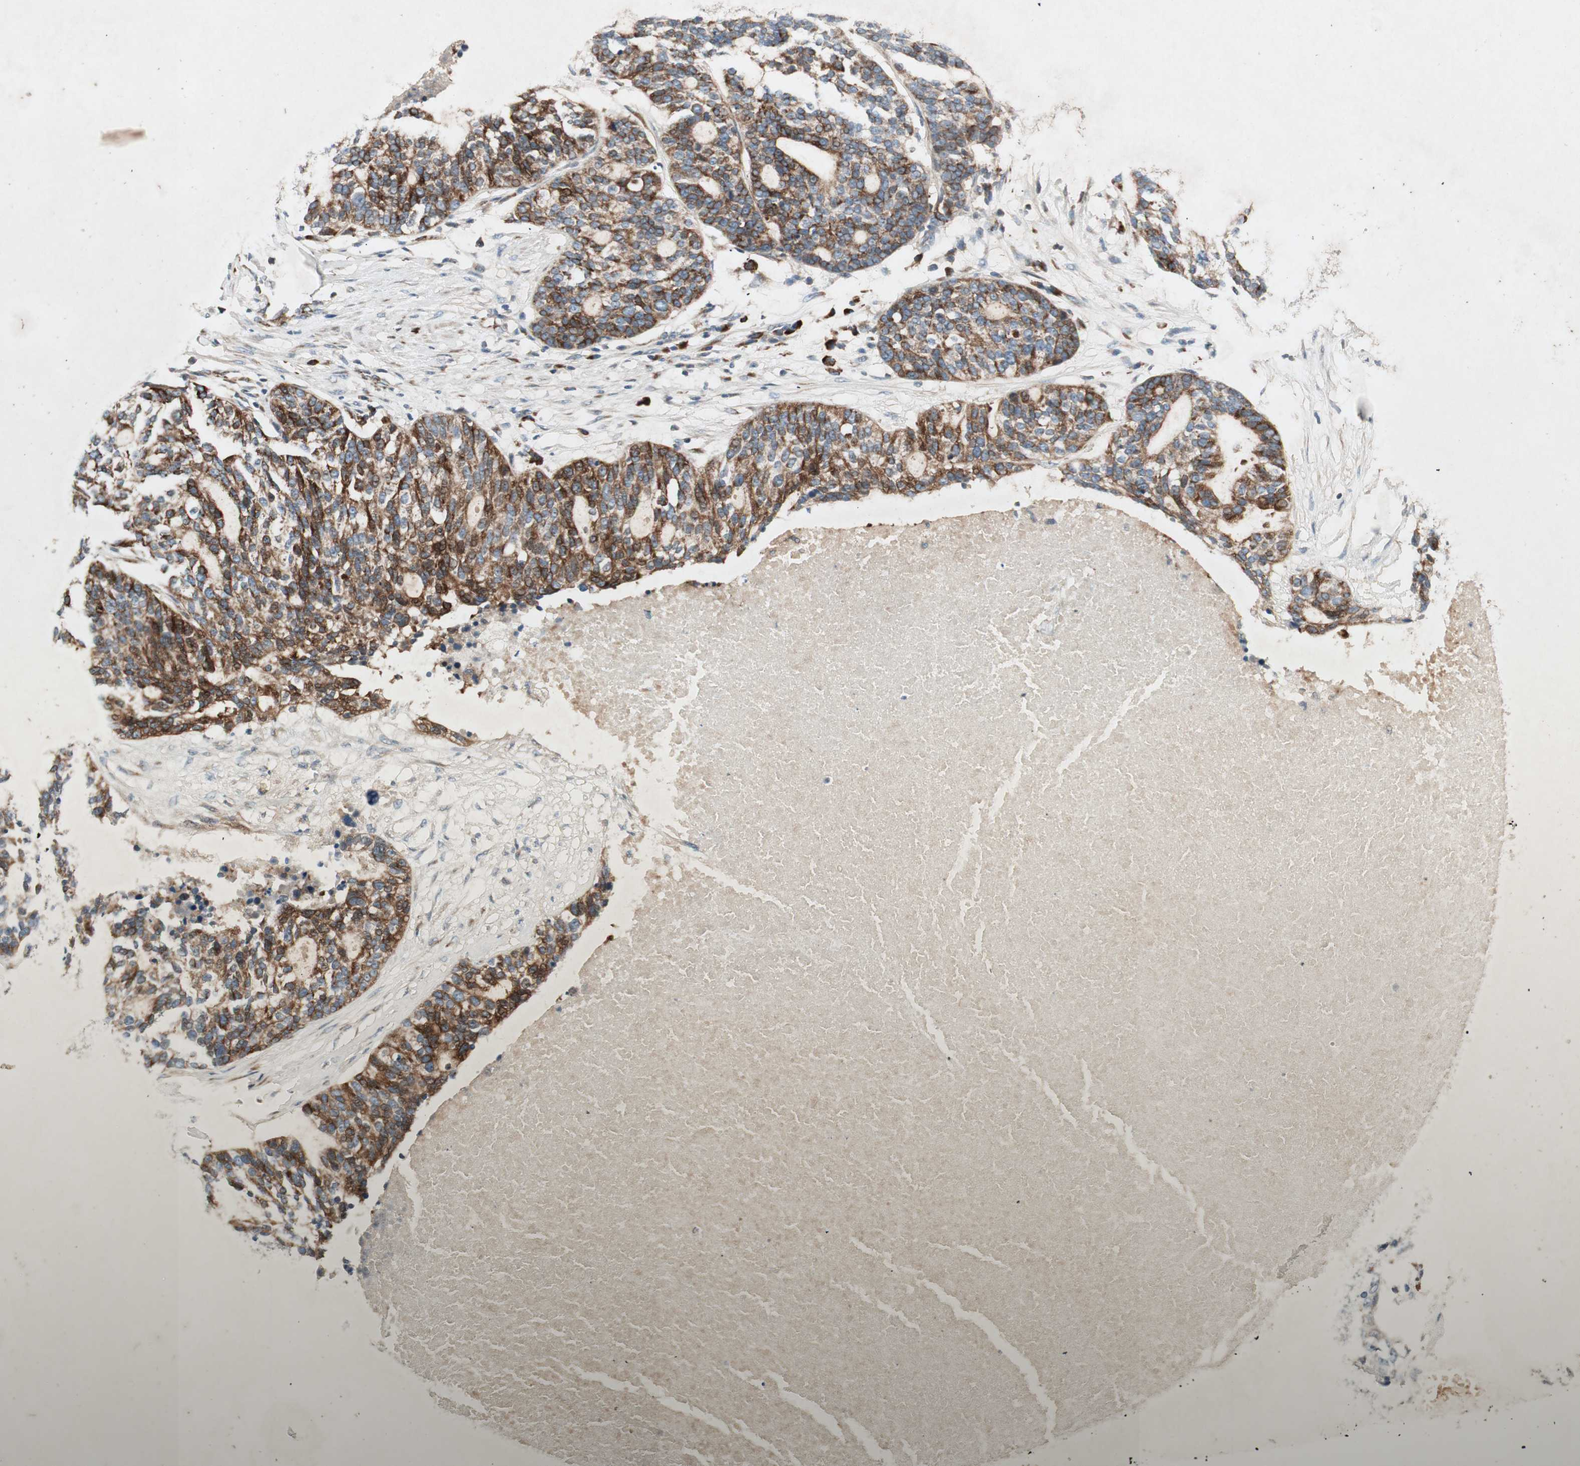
{"staining": {"intensity": "strong", "quantity": ">75%", "location": "cytoplasmic/membranous"}, "tissue": "ovarian cancer", "cell_type": "Tumor cells", "image_type": "cancer", "snomed": [{"axis": "morphology", "description": "Cystadenocarcinoma, serous, NOS"}, {"axis": "topography", "description": "Ovary"}], "caption": "Strong cytoplasmic/membranous protein expression is present in approximately >75% of tumor cells in ovarian serous cystadenocarcinoma.", "gene": "APOO", "patient": {"sex": "female", "age": 59}}